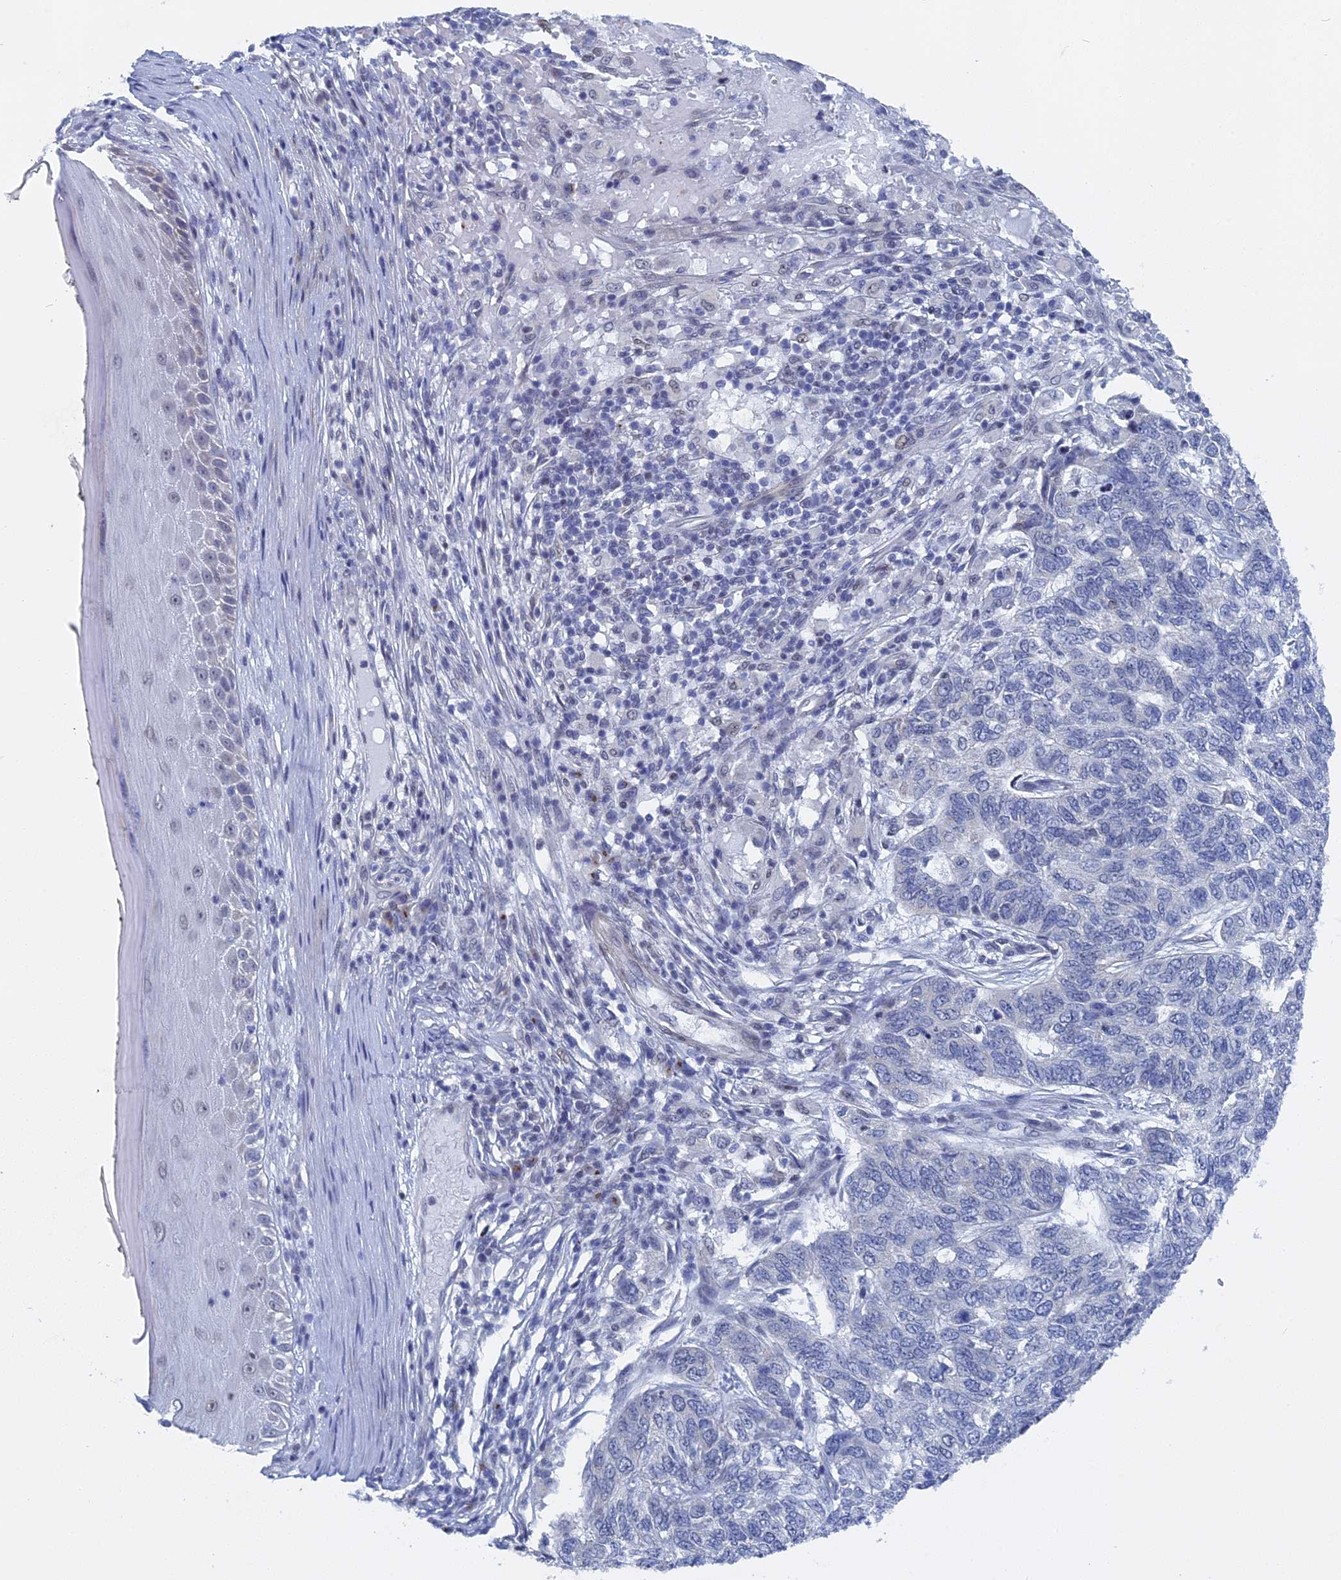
{"staining": {"intensity": "negative", "quantity": "none", "location": "none"}, "tissue": "skin cancer", "cell_type": "Tumor cells", "image_type": "cancer", "snomed": [{"axis": "morphology", "description": "Basal cell carcinoma"}, {"axis": "topography", "description": "Skin"}], "caption": "The histopathology image exhibits no staining of tumor cells in skin cancer (basal cell carcinoma).", "gene": "MTRF1", "patient": {"sex": "female", "age": 65}}